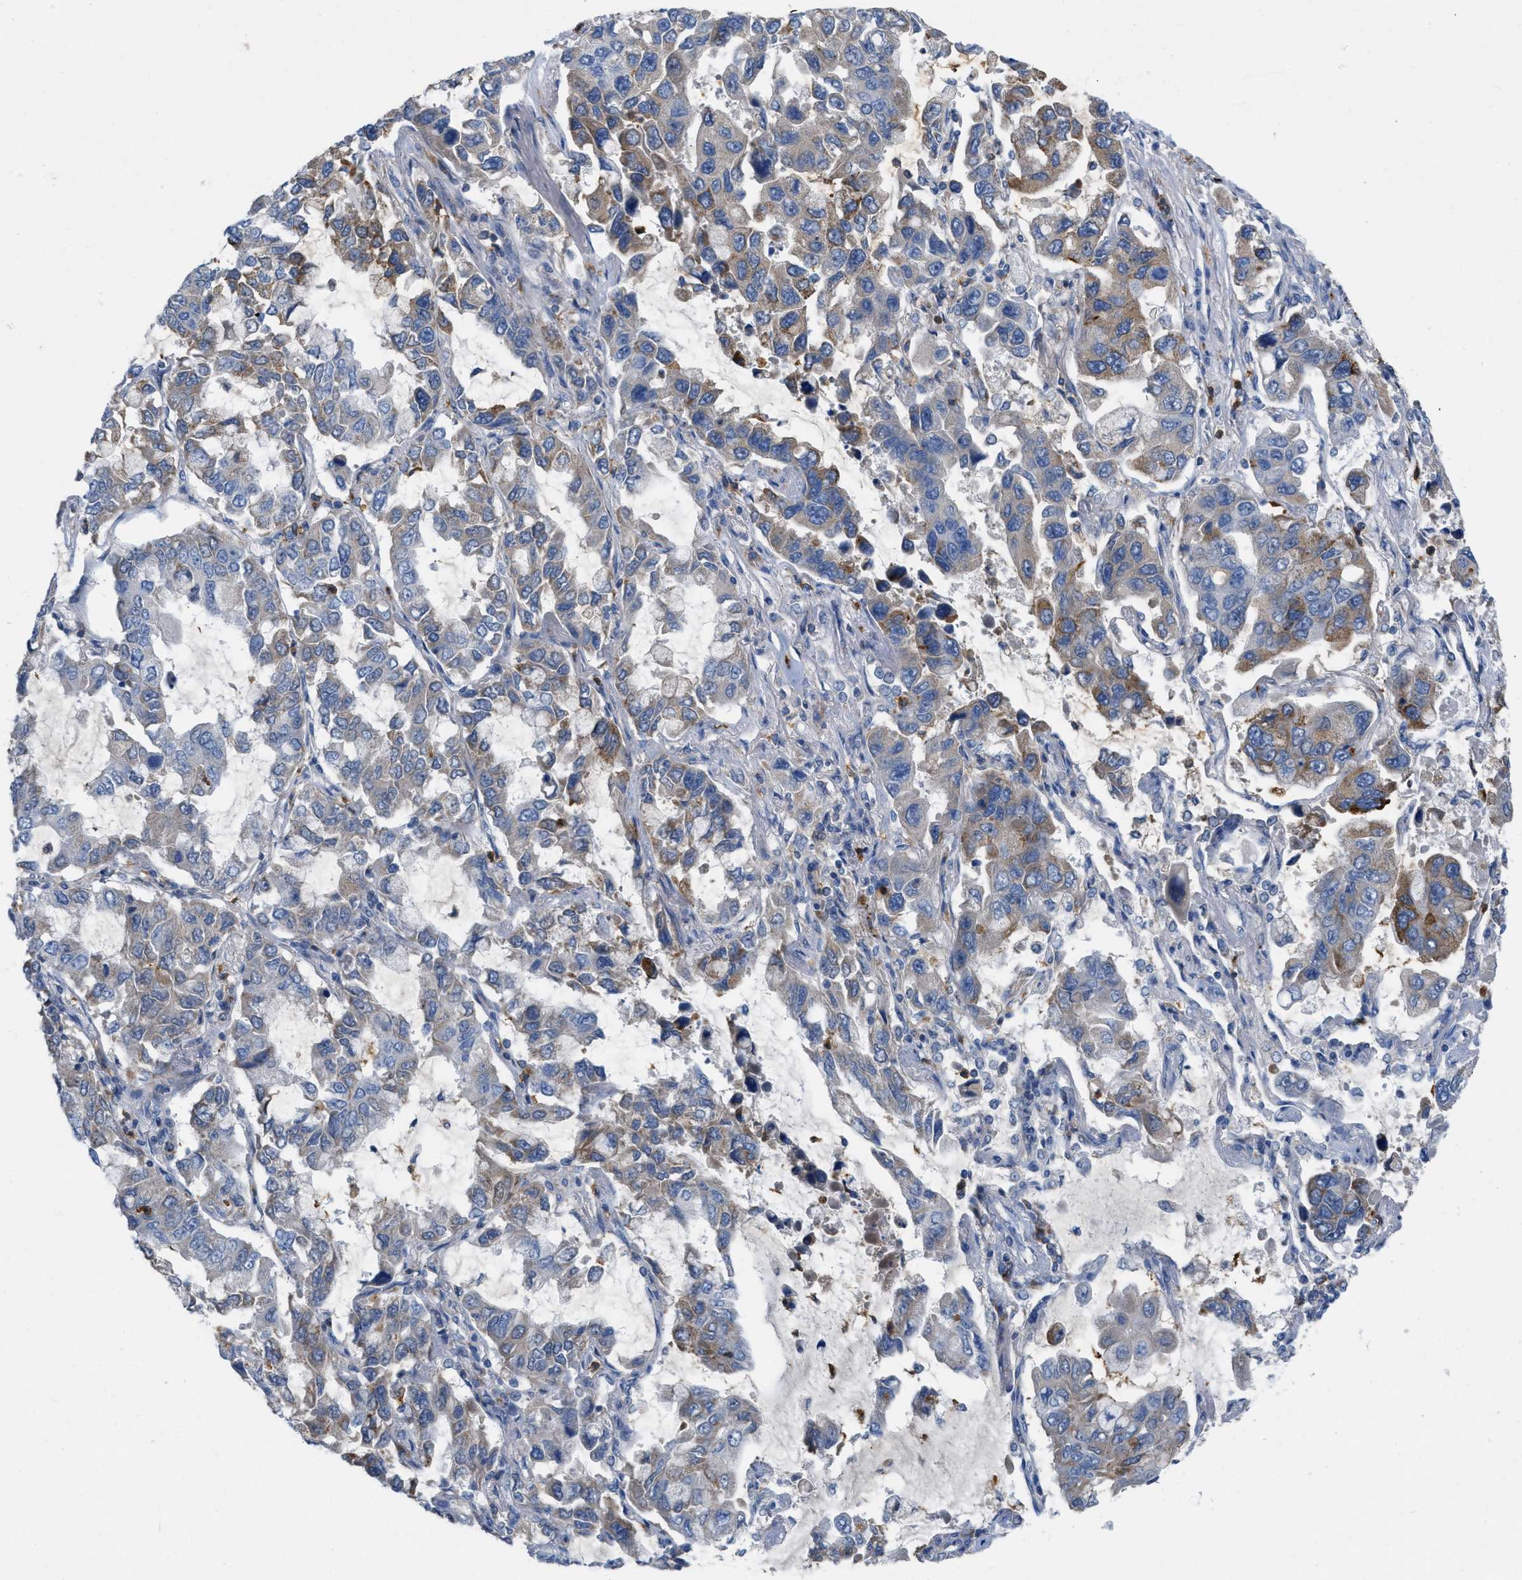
{"staining": {"intensity": "moderate", "quantity": "<25%", "location": "cytoplasmic/membranous"}, "tissue": "lung cancer", "cell_type": "Tumor cells", "image_type": "cancer", "snomed": [{"axis": "morphology", "description": "Adenocarcinoma, NOS"}, {"axis": "topography", "description": "Lung"}], "caption": "Approximately <25% of tumor cells in adenocarcinoma (lung) show moderate cytoplasmic/membranous protein staining as visualized by brown immunohistochemical staining.", "gene": "PLPPR5", "patient": {"sex": "male", "age": 64}}